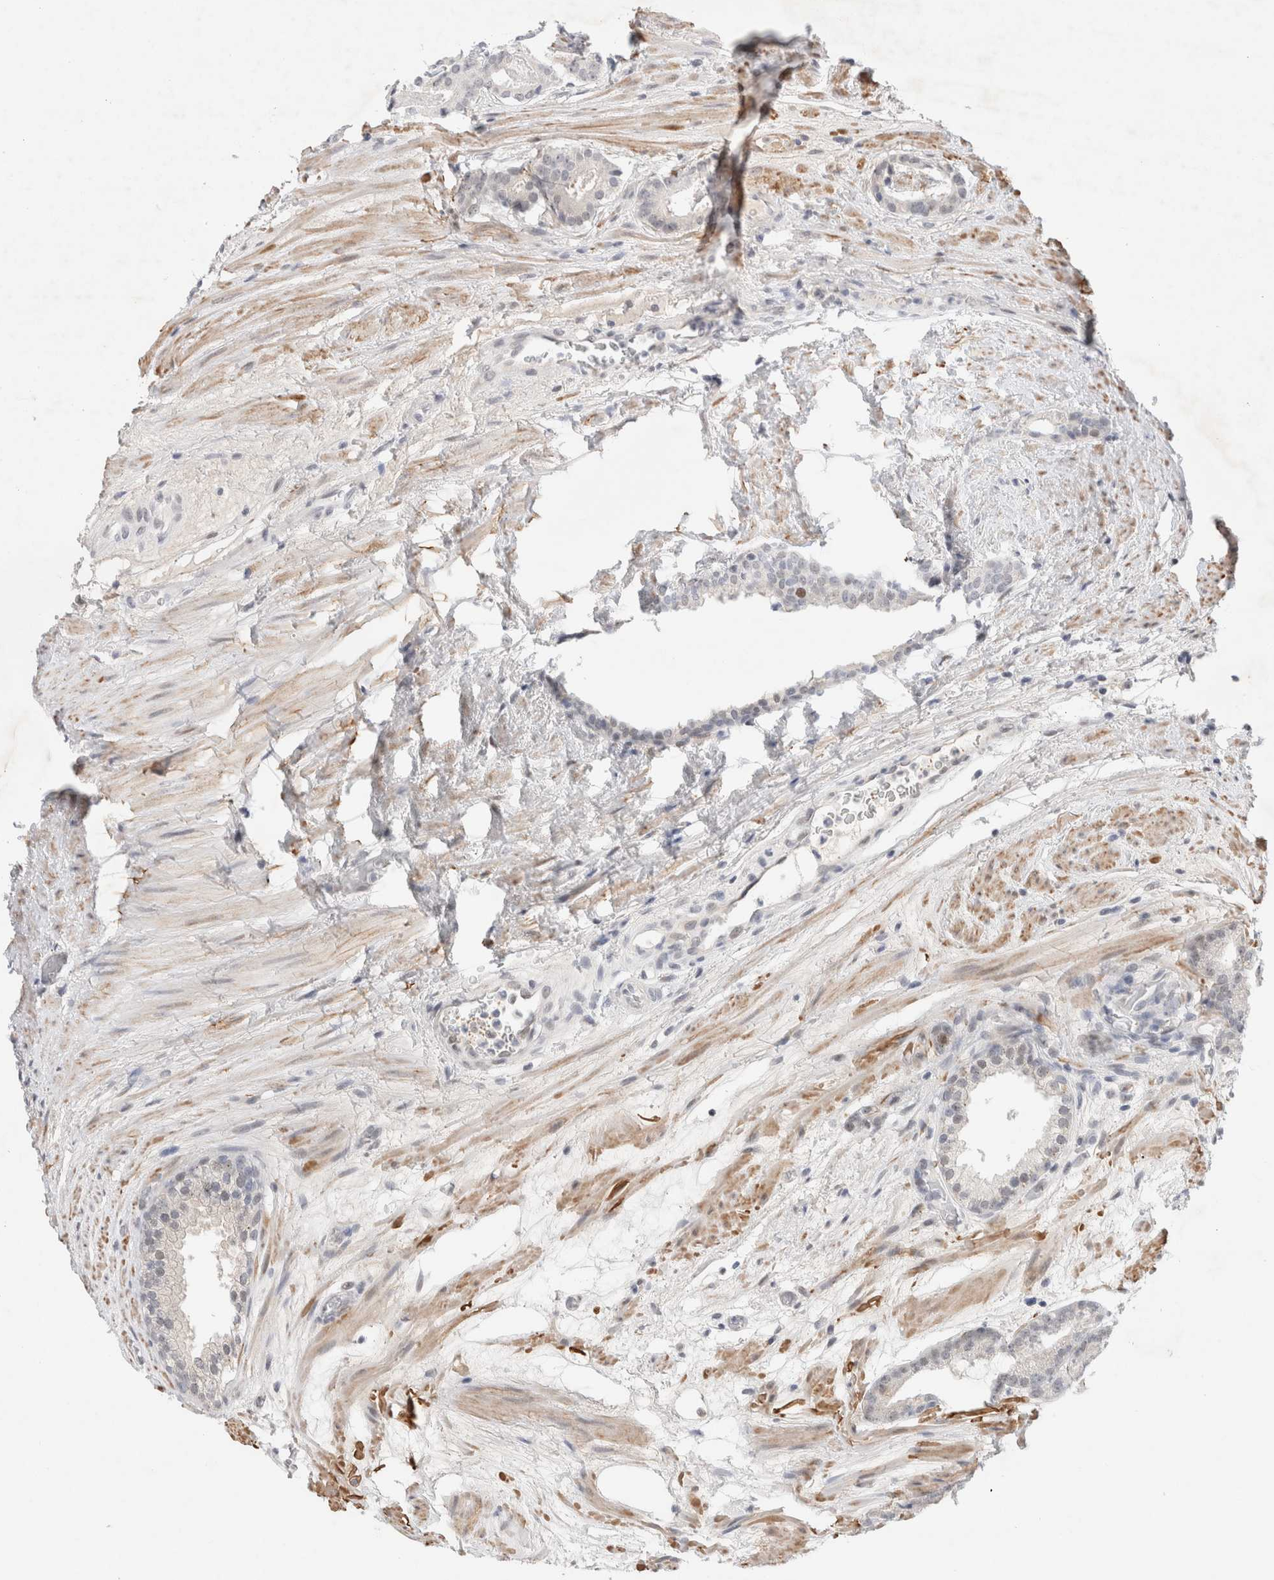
{"staining": {"intensity": "negative", "quantity": "none", "location": "none"}, "tissue": "prostate cancer", "cell_type": "Tumor cells", "image_type": "cancer", "snomed": [{"axis": "morphology", "description": "Adenocarcinoma, Low grade"}, {"axis": "topography", "description": "Prostate"}], "caption": "Immunohistochemical staining of low-grade adenocarcinoma (prostate) displays no significant expression in tumor cells.", "gene": "KNL1", "patient": {"sex": "male", "age": 69}}